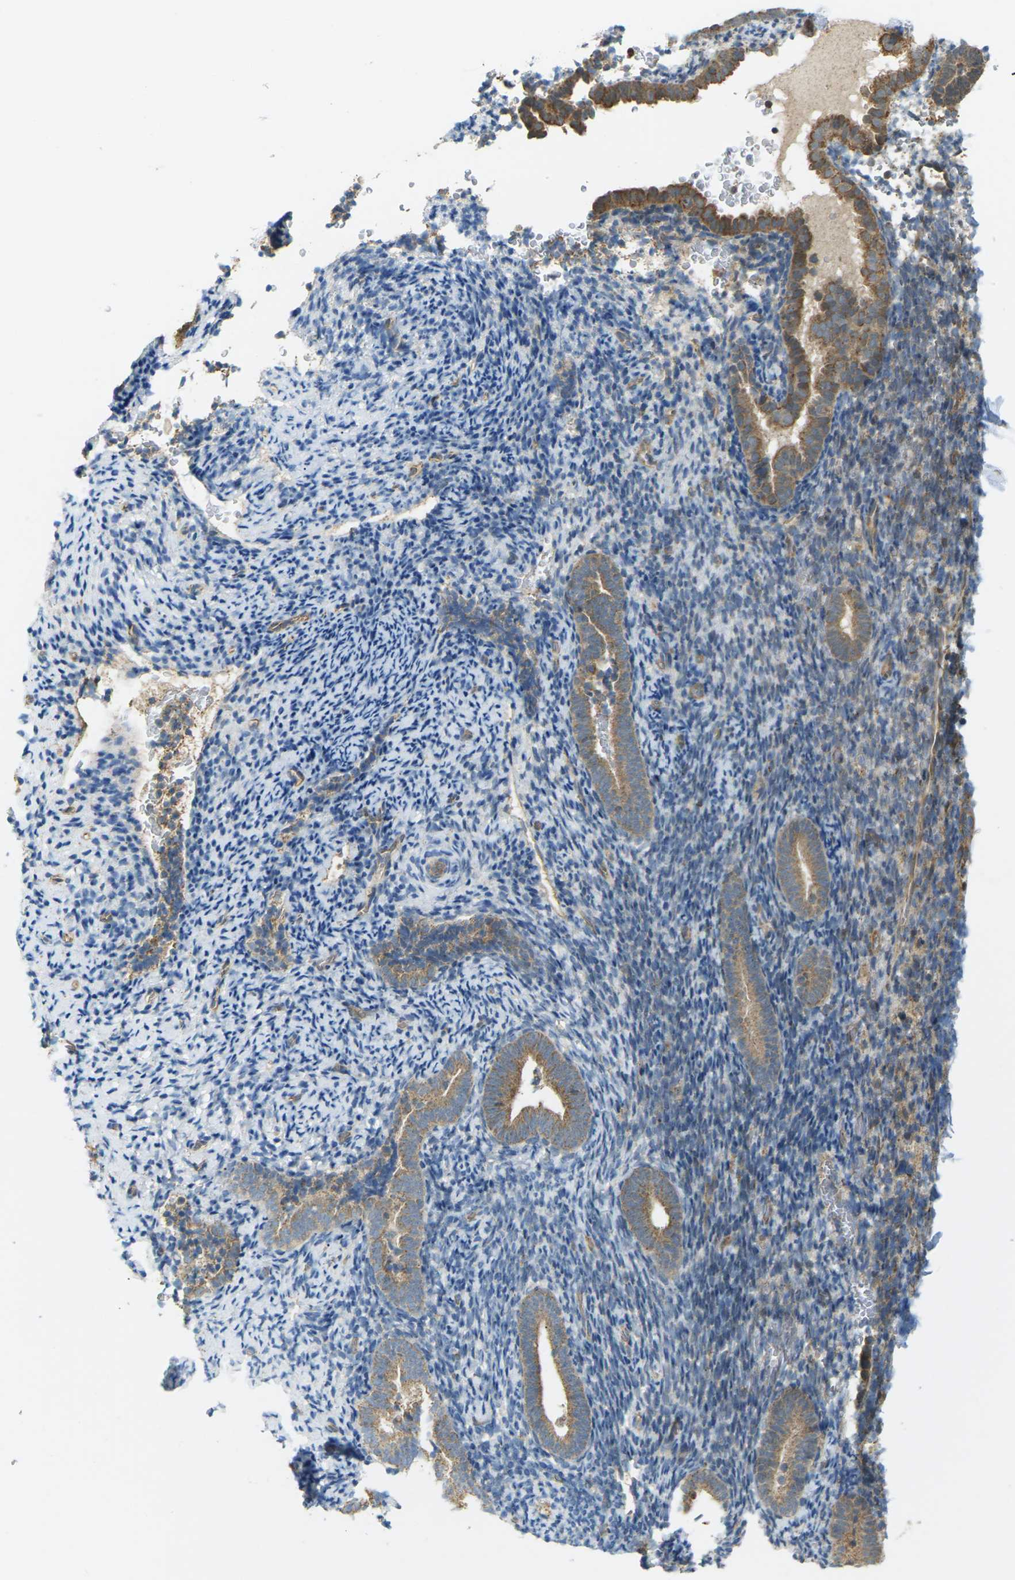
{"staining": {"intensity": "weak", "quantity": ">75%", "location": "cytoplasmic/membranous"}, "tissue": "endometrium", "cell_type": "Cells in endometrial stroma", "image_type": "normal", "snomed": [{"axis": "morphology", "description": "Normal tissue, NOS"}, {"axis": "topography", "description": "Endometrium"}], "caption": "Immunohistochemical staining of benign endometrium reveals weak cytoplasmic/membranous protein expression in approximately >75% of cells in endometrial stroma. The staining is performed using DAB brown chromogen to label protein expression. The nuclei are counter-stained blue using hematoxylin.", "gene": "KSR1", "patient": {"sex": "female", "age": 51}}